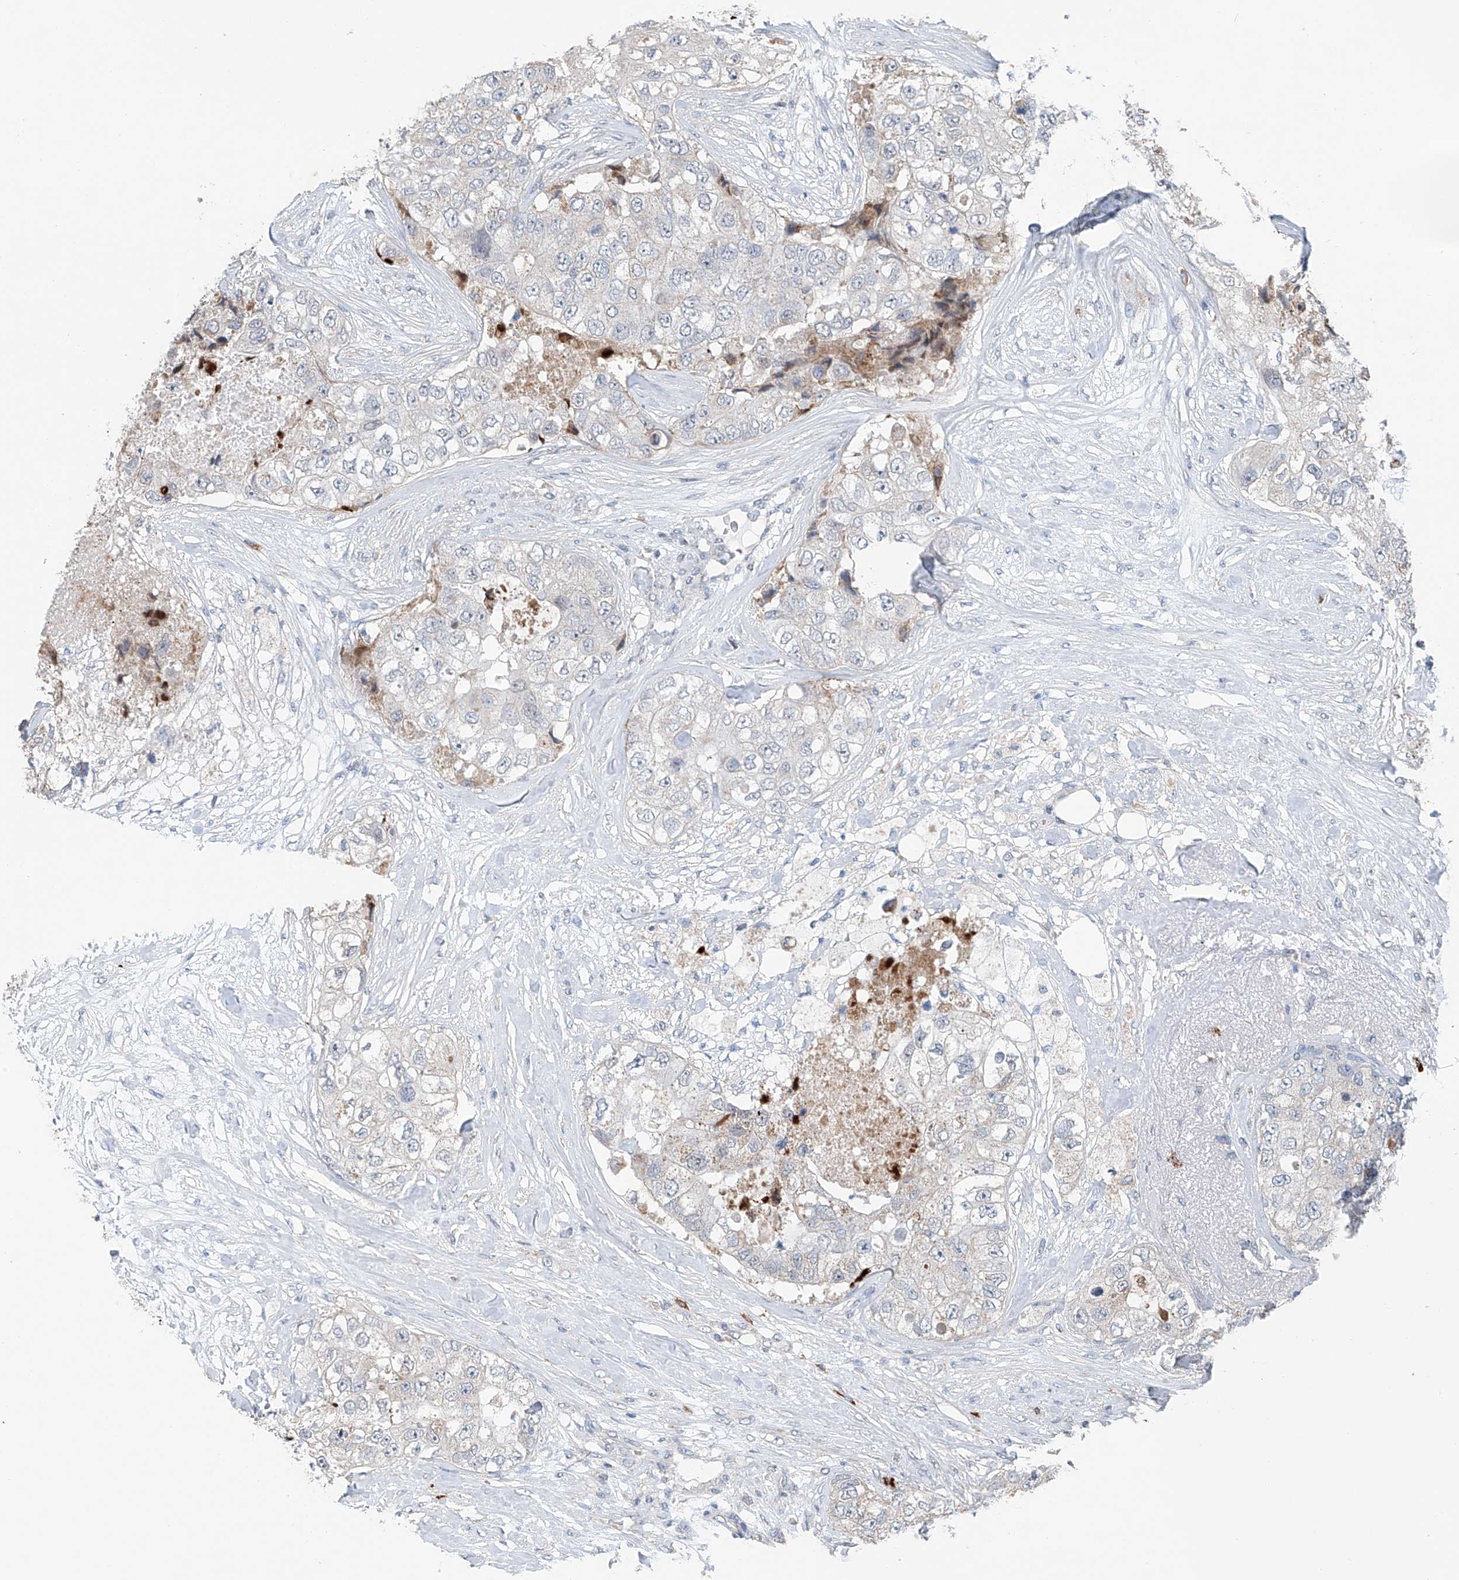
{"staining": {"intensity": "negative", "quantity": "none", "location": "none"}, "tissue": "breast cancer", "cell_type": "Tumor cells", "image_type": "cancer", "snomed": [{"axis": "morphology", "description": "Duct carcinoma"}, {"axis": "topography", "description": "Breast"}], "caption": "Immunohistochemistry (IHC) of breast infiltrating ductal carcinoma displays no expression in tumor cells.", "gene": "KLF15", "patient": {"sex": "female", "age": 62}}